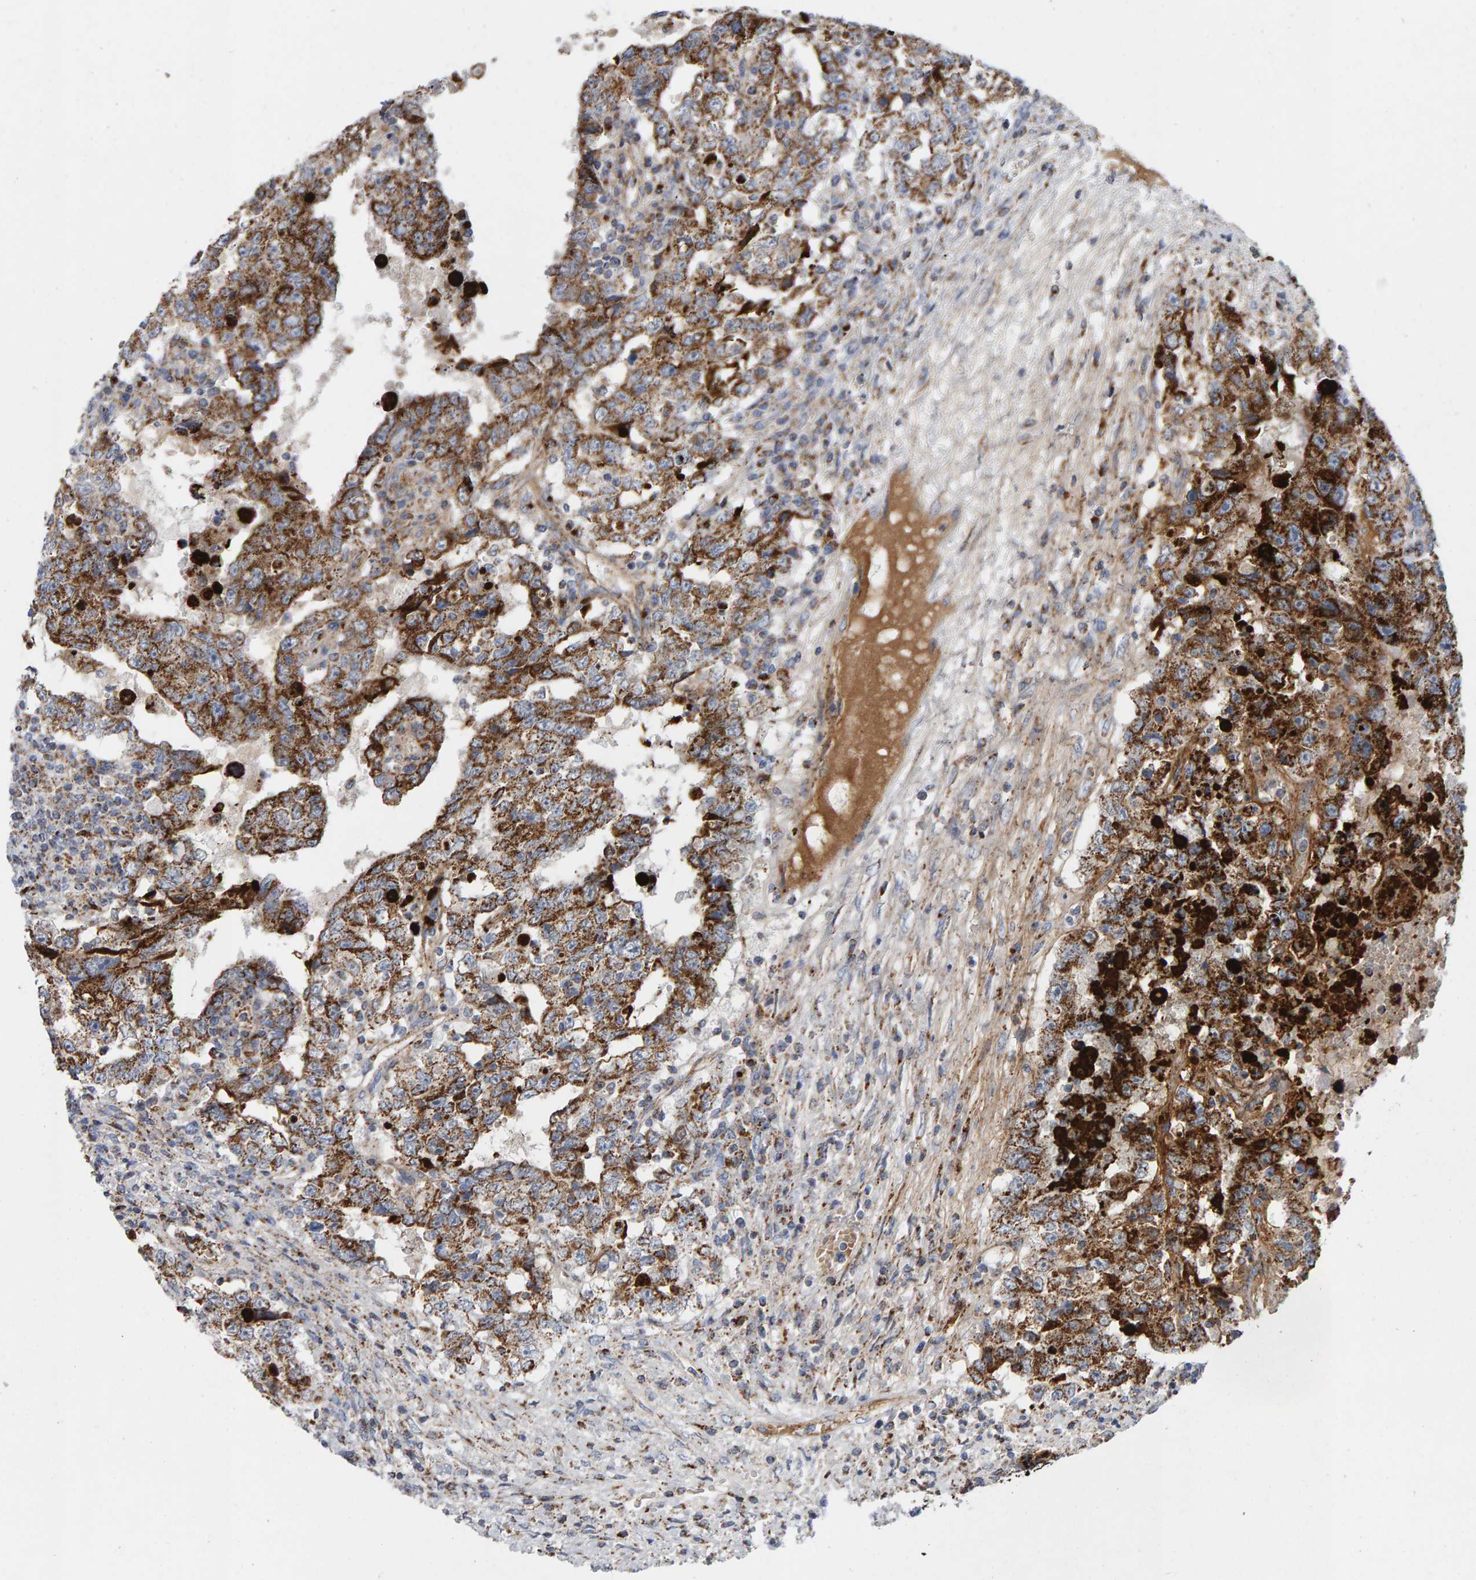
{"staining": {"intensity": "moderate", "quantity": ">75%", "location": "cytoplasmic/membranous"}, "tissue": "testis cancer", "cell_type": "Tumor cells", "image_type": "cancer", "snomed": [{"axis": "morphology", "description": "Carcinoma, Embryonal, NOS"}, {"axis": "topography", "description": "Testis"}], "caption": "Approximately >75% of tumor cells in testis cancer show moderate cytoplasmic/membranous protein expression as visualized by brown immunohistochemical staining.", "gene": "GGTA1", "patient": {"sex": "male", "age": 26}}